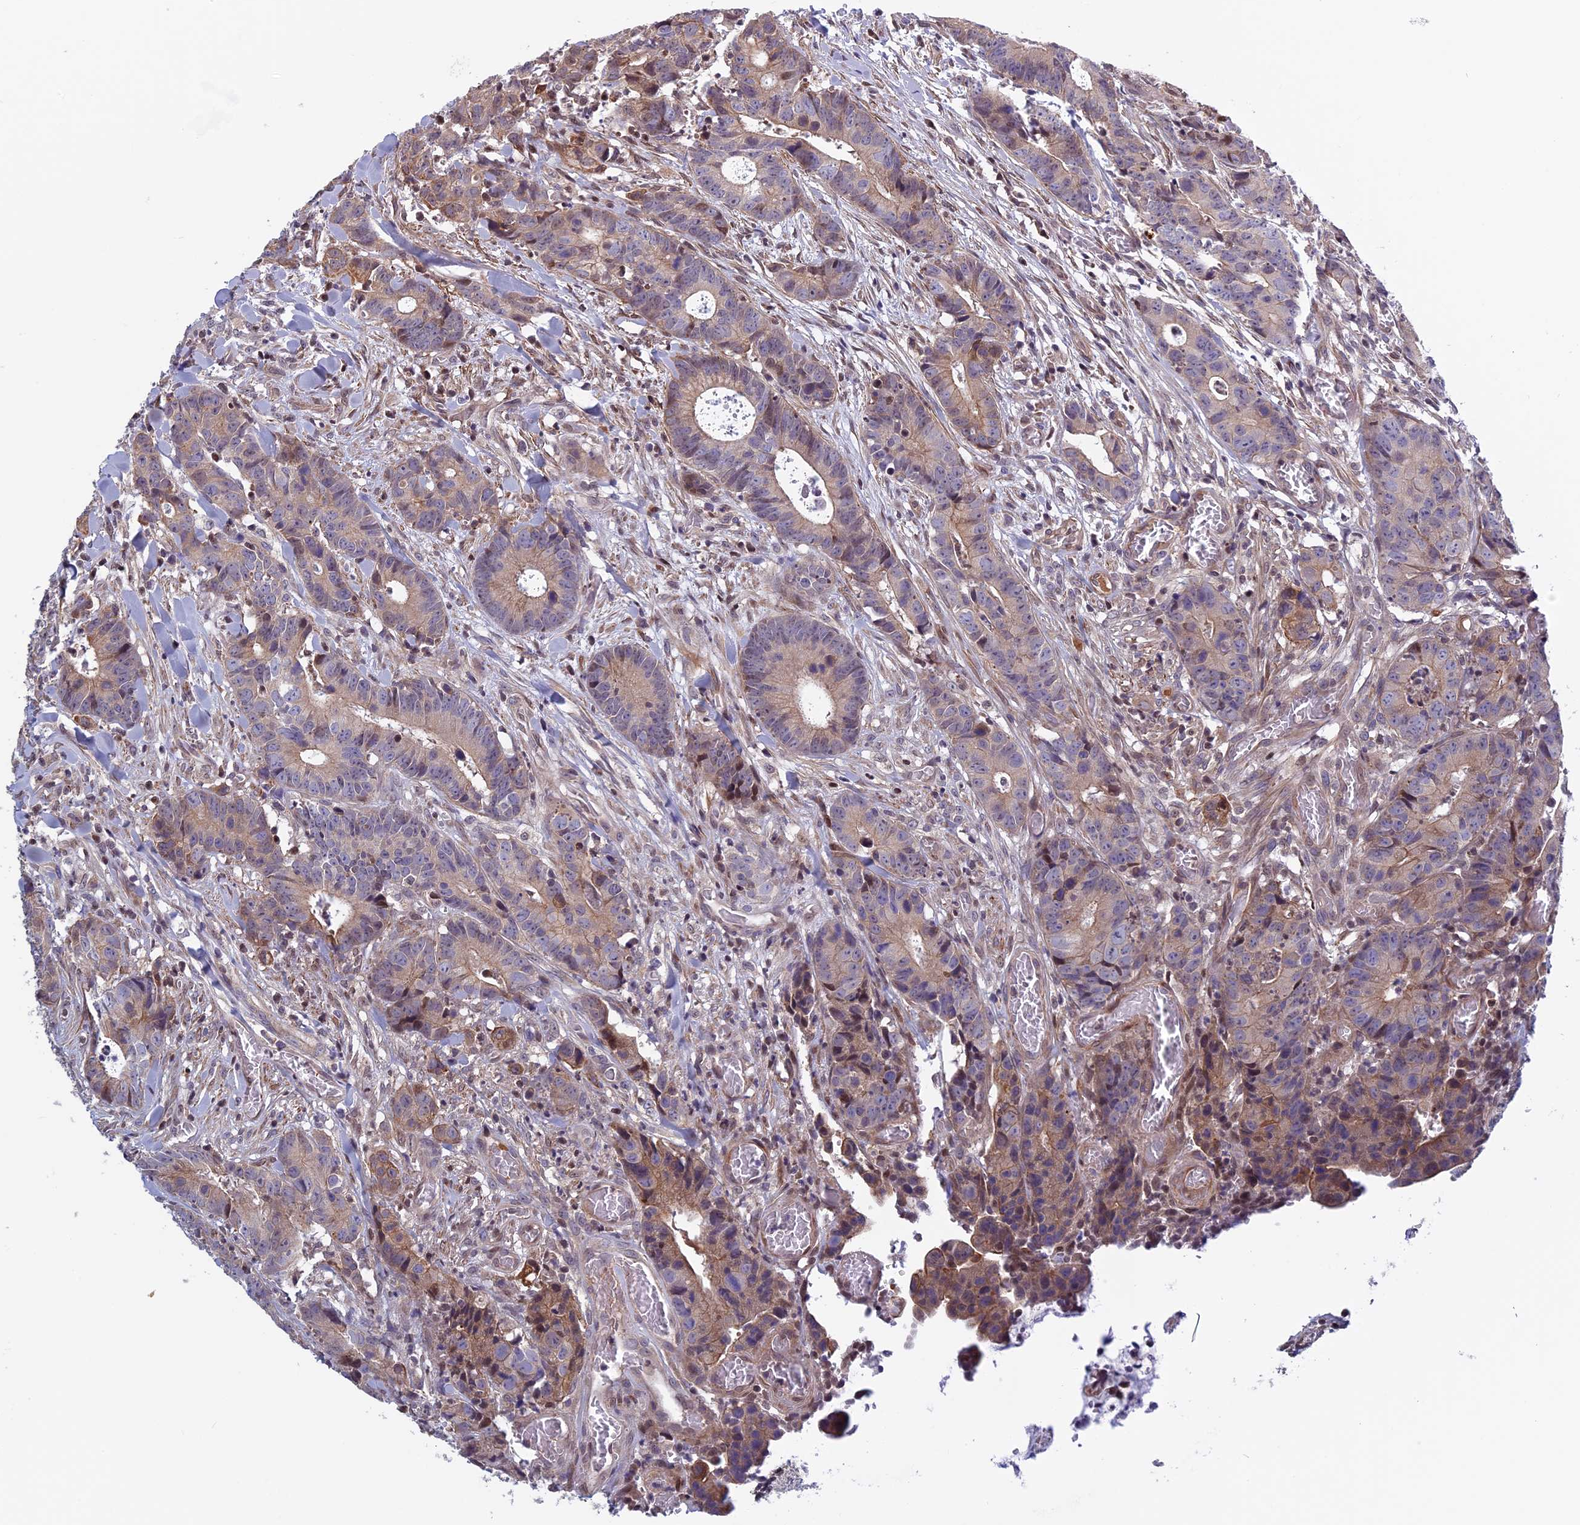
{"staining": {"intensity": "weak", "quantity": "25%-75%", "location": "cytoplasmic/membranous"}, "tissue": "colorectal cancer", "cell_type": "Tumor cells", "image_type": "cancer", "snomed": [{"axis": "morphology", "description": "Adenocarcinoma, NOS"}, {"axis": "topography", "description": "Colon"}], "caption": "Colorectal cancer (adenocarcinoma) tissue demonstrates weak cytoplasmic/membranous expression in about 25%-75% of tumor cells", "gene": "FADS1", "patient": {"sex": "female", "age": 57}}